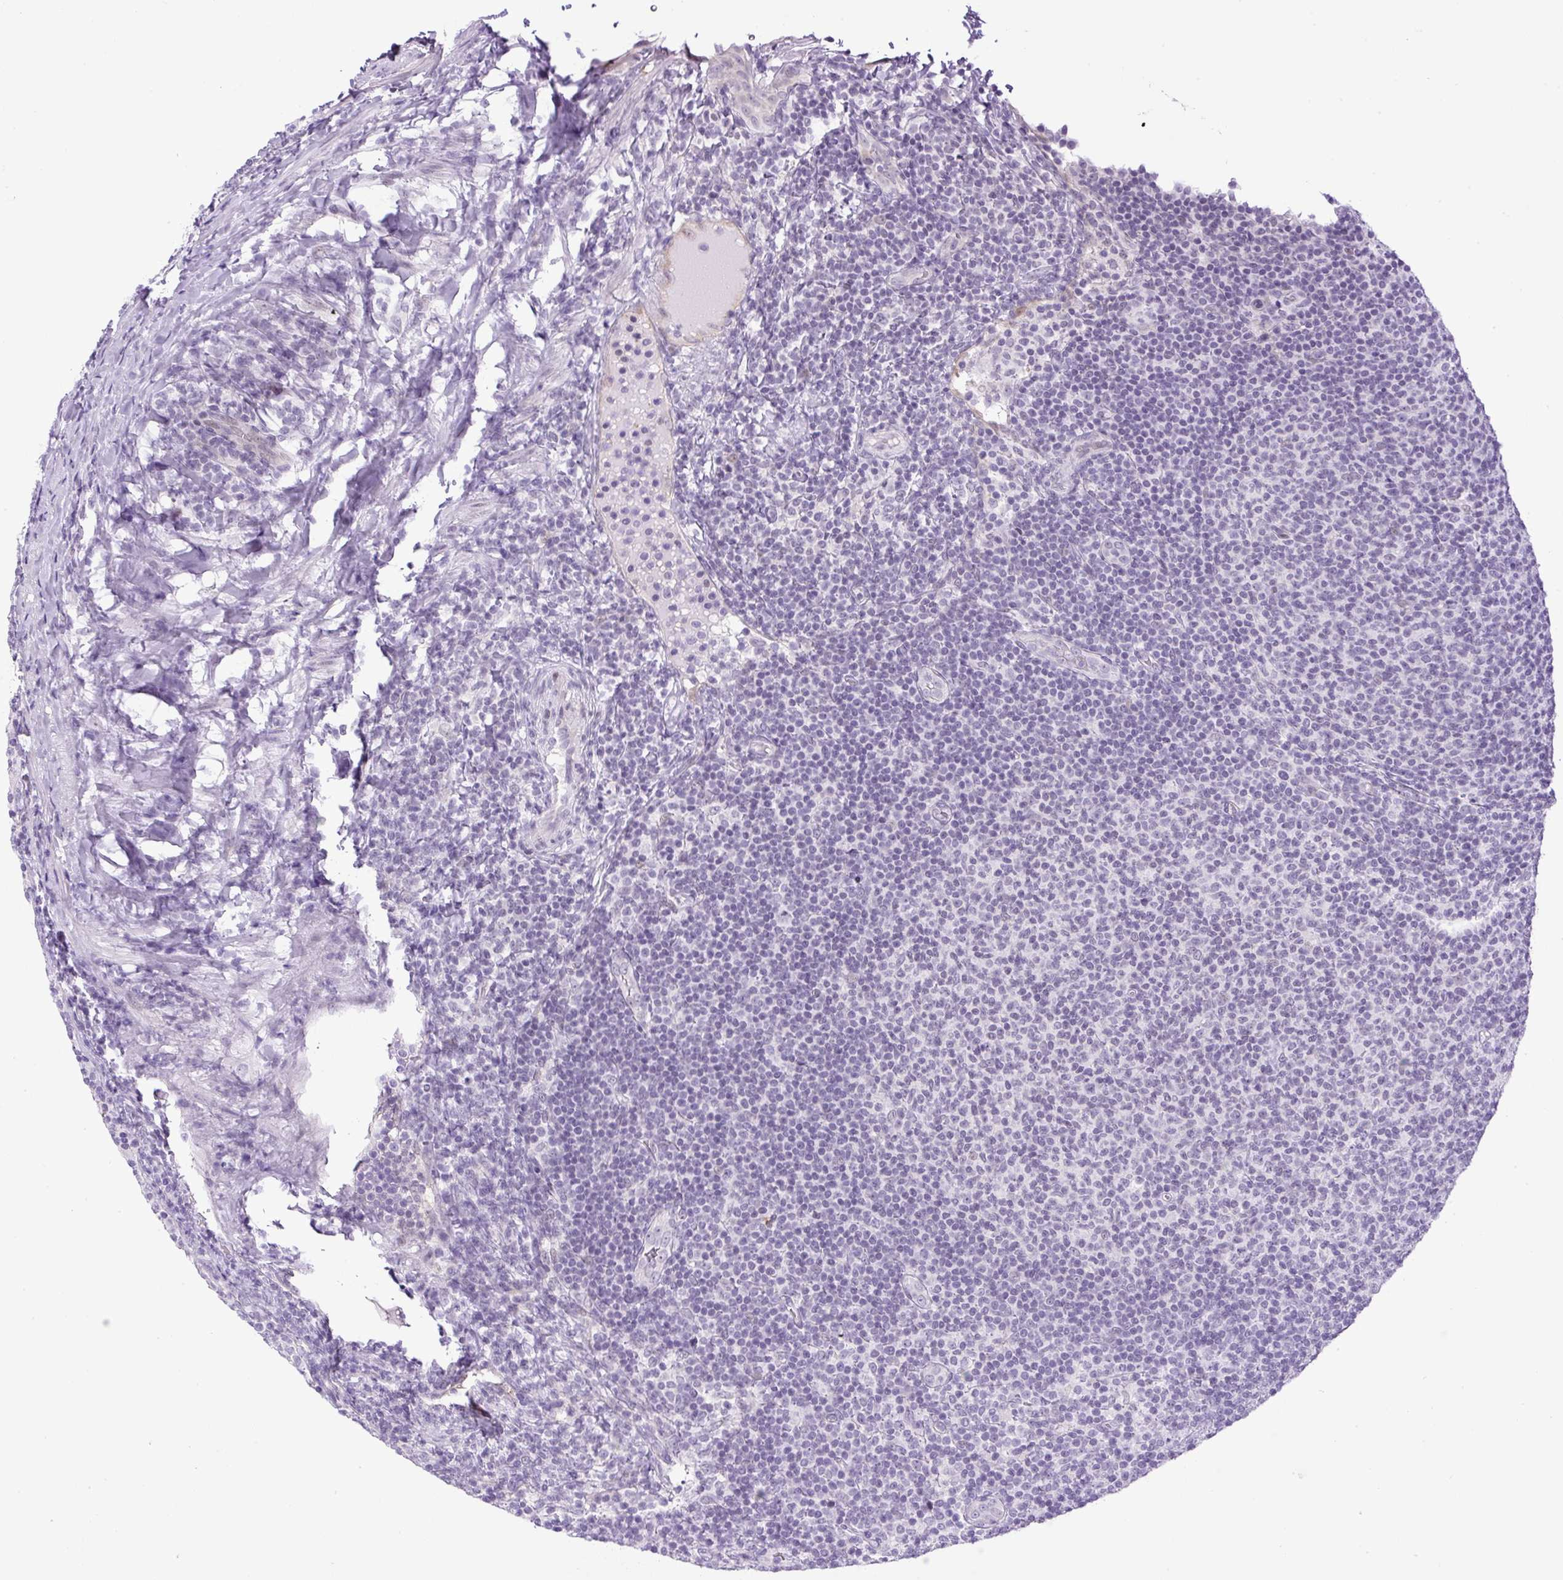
{"staining": {"intensity": "negative", "quantity": "none", "location": "none"}, "tissue": "lymphoma", "cell_type": "Tumor cells", "image_type": "cancer", "snomed": [{"axis": "morphology", "description": "Malignant lymphoma, non-Hodgkin's type, Low grade"}, {"axis": "topography", "description": "Lymph node"}], "caption": "High magnification brightfield microscopy of low-grade malignant lymphoma, non-Hodgkin's type stained with DAB (brown) and counterstained with hematoxylin (blue): tumor cells show no significant staining.", "gene": "RHBDD2", "patient": {"sex": "male", "age": 66}}